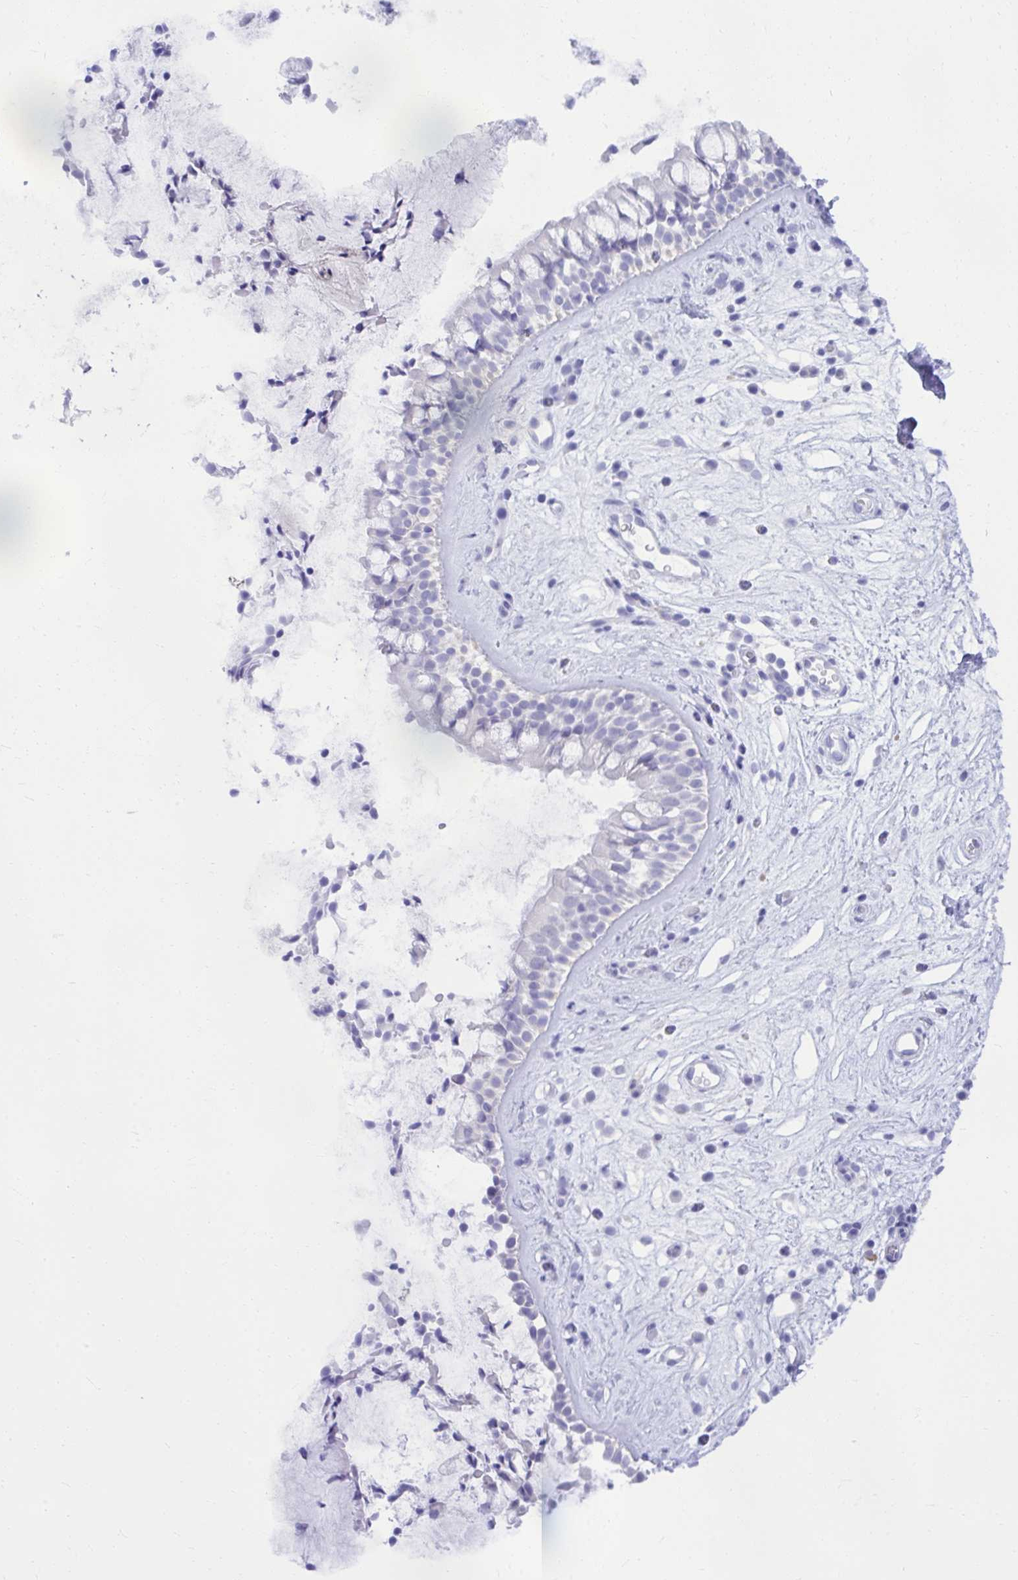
{"staining": {"intensity": "negative", "quantity": "none", "location": "none"}, "tissue": "nasopharynx", "cell_type": "Respiratory epithelial cells", "image_type": "normal", "snomed": [{"axis": "morphology", "description": "Normal tissue, NOS"}, {"axis": "topography", "description": "Nasopharynx"}], "caption": "Respiratory epithelial cells are negative for brown protein staining in unremarkable nasopharynx. (DAB (3,3'-diaminobenzidine) immunohistochemistry with hematoxylin counter stain).", "gene": "PSD", "patient": {"sex": "male", "age": 32}}